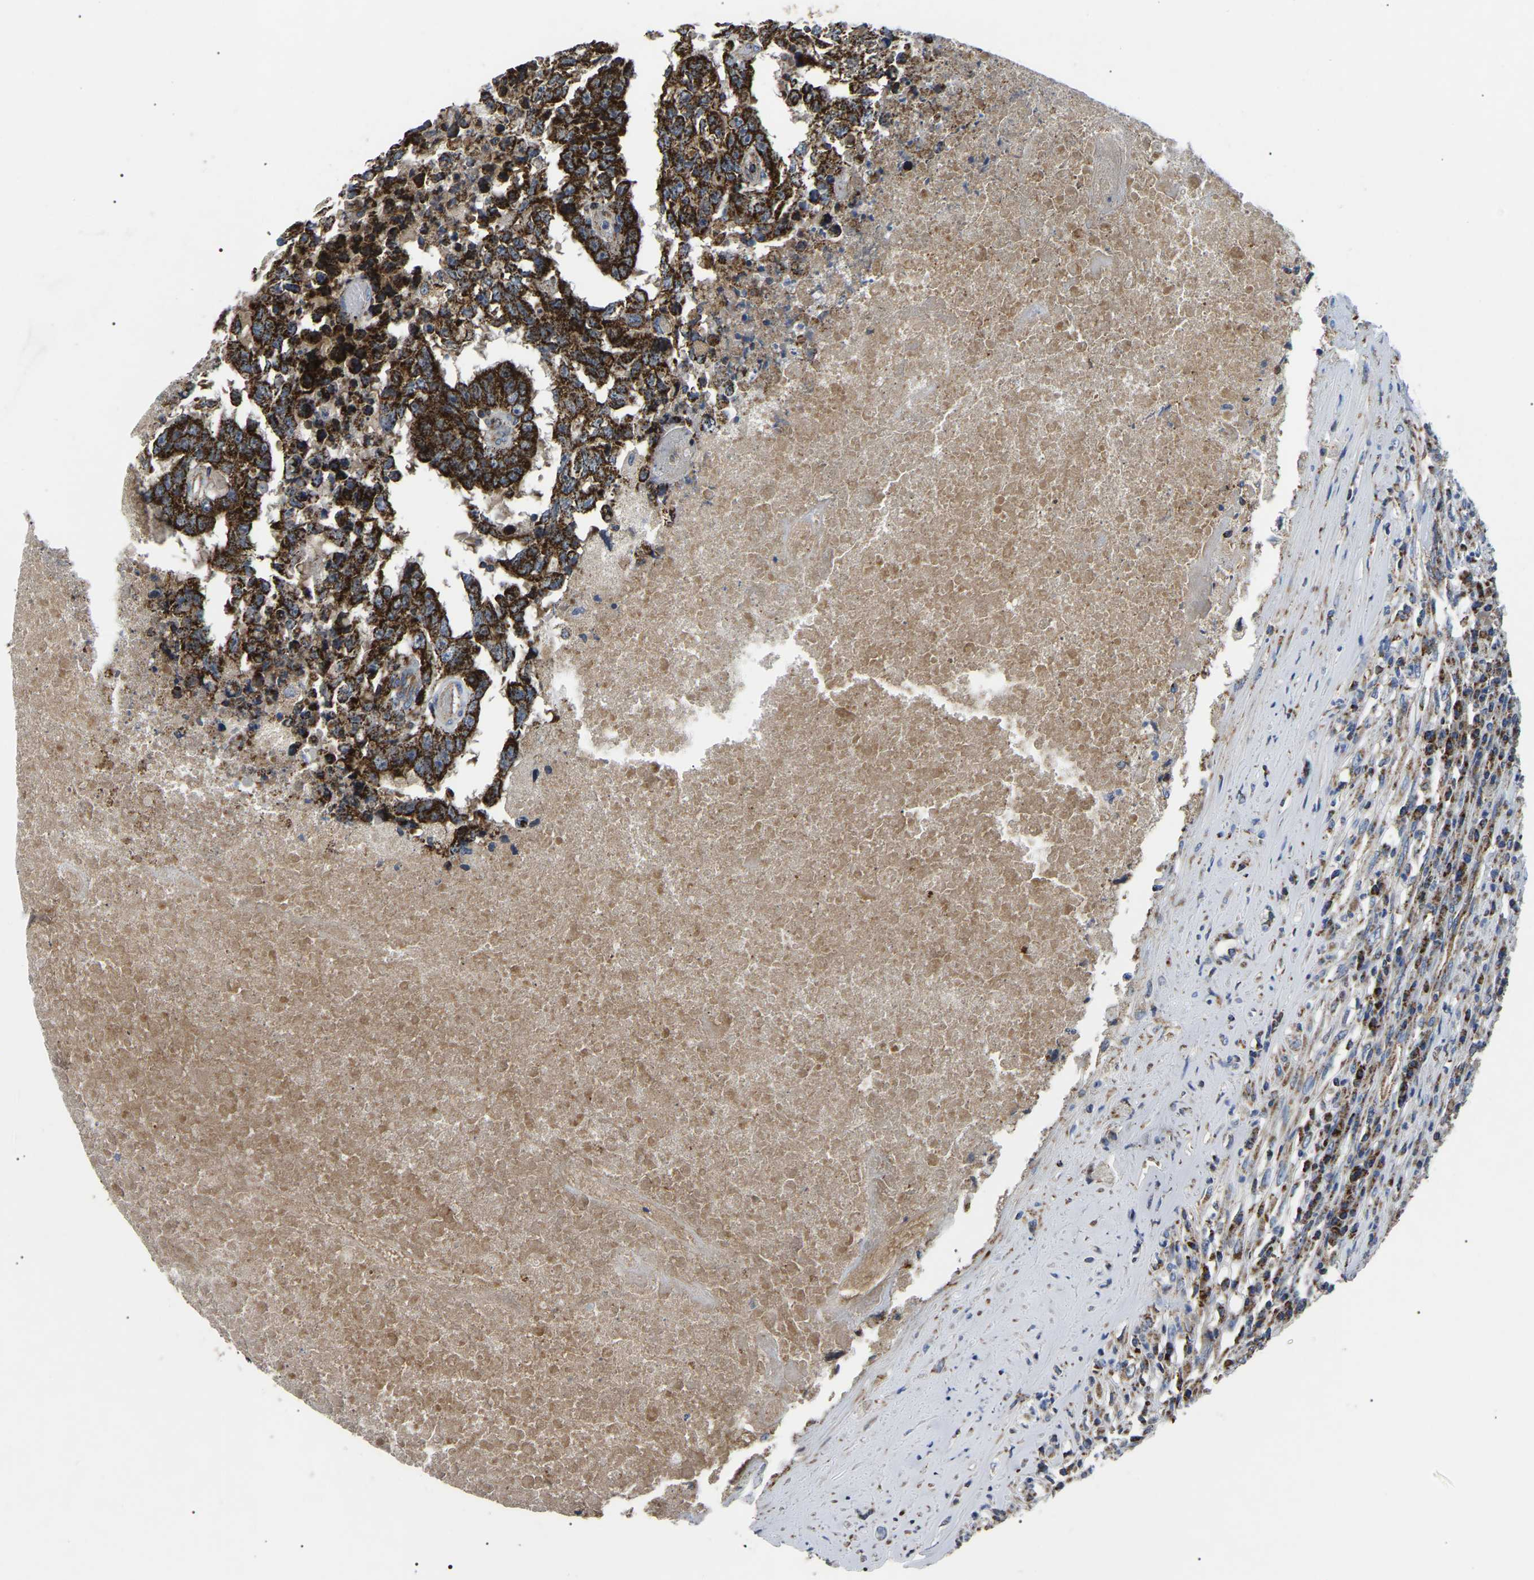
{"staining": {"intensity": "strong", "quantity": ">75%", "location": "cytoplasmic/membranous"}, "tissue": "testis cancer", "cell_type": "Tumor cells", "image_type": "cancer", "snomed": [{"axis": "morphology", "description": "Necrosis, NOS"}, {"axis": "morphology", "description": "Carcinoma, Embryonal, NOS"}, {"axis": "topography", "description": "Testis"}], "caption": "Immunohistochemistry (IHC) (DAB) staining of testis cancer (embryonal carcinoma) reveals strong cytoplasmic/membranous protein positivity in approximately >75% of tumor cells.", "gene": "PPM1E", "patient": {"sex": "male", "age": 19}}